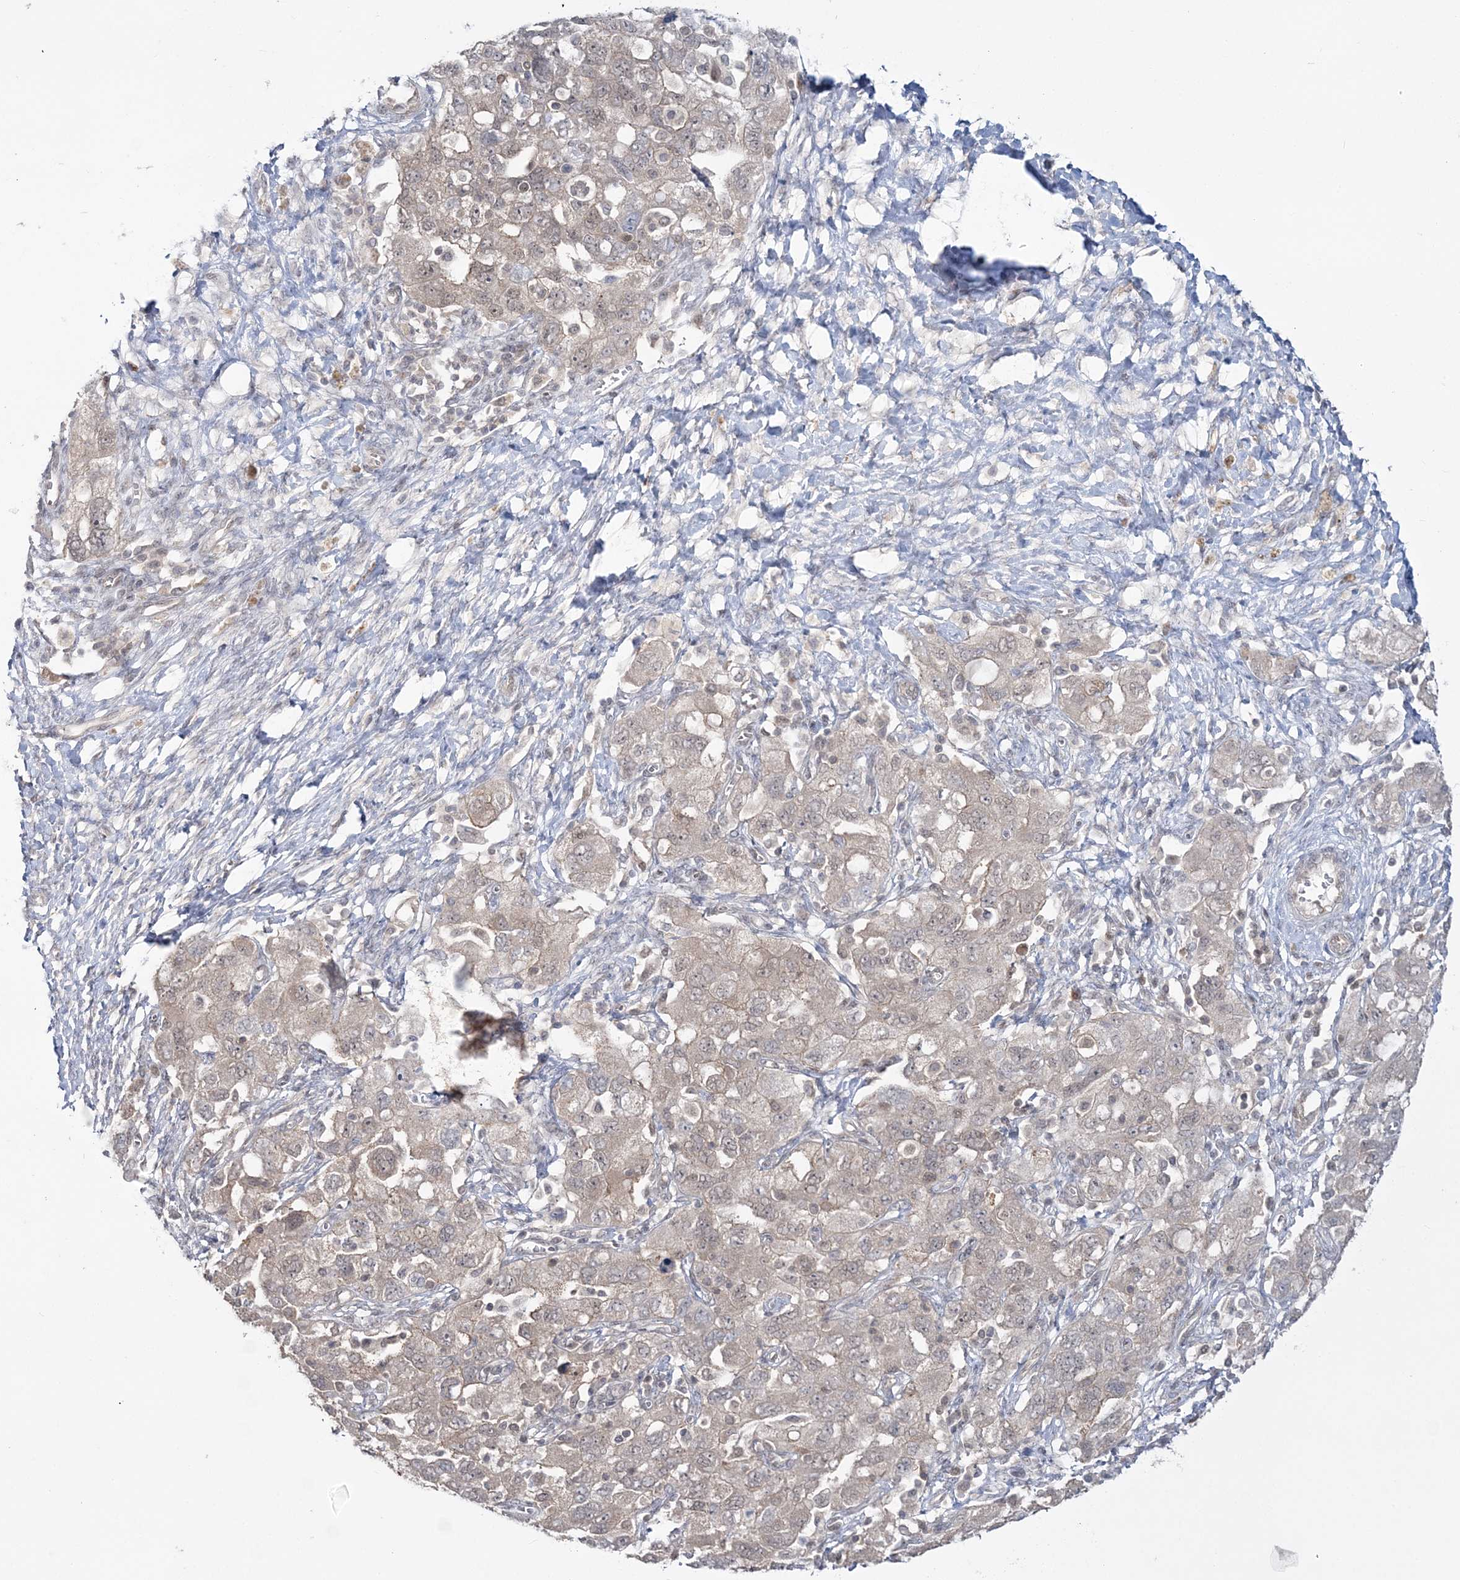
{"staining": {"intensity": "negative", "quantity": "none", "location": "none"}, "tissue": "ovarian cancer", "cell_type": "Tumor cells", "image_type": "cancer", "snomed": [{"axis": "morphology", "description": "Carcinoma, NOS"}, {"axis": "morphology", "description": "Cystadenocarcinoma, serous, NOS"}, {"axis": "topography", "description": "Ovary"}], "caption": "Human ovarian cancer (serous cystadenocarcinoma) stained for a protein using immunohistochemistry (IHC) displays no positivity in tumor cells.", "gene": "ZFAND6", "patient": {"sex": "female", "age": 69}}